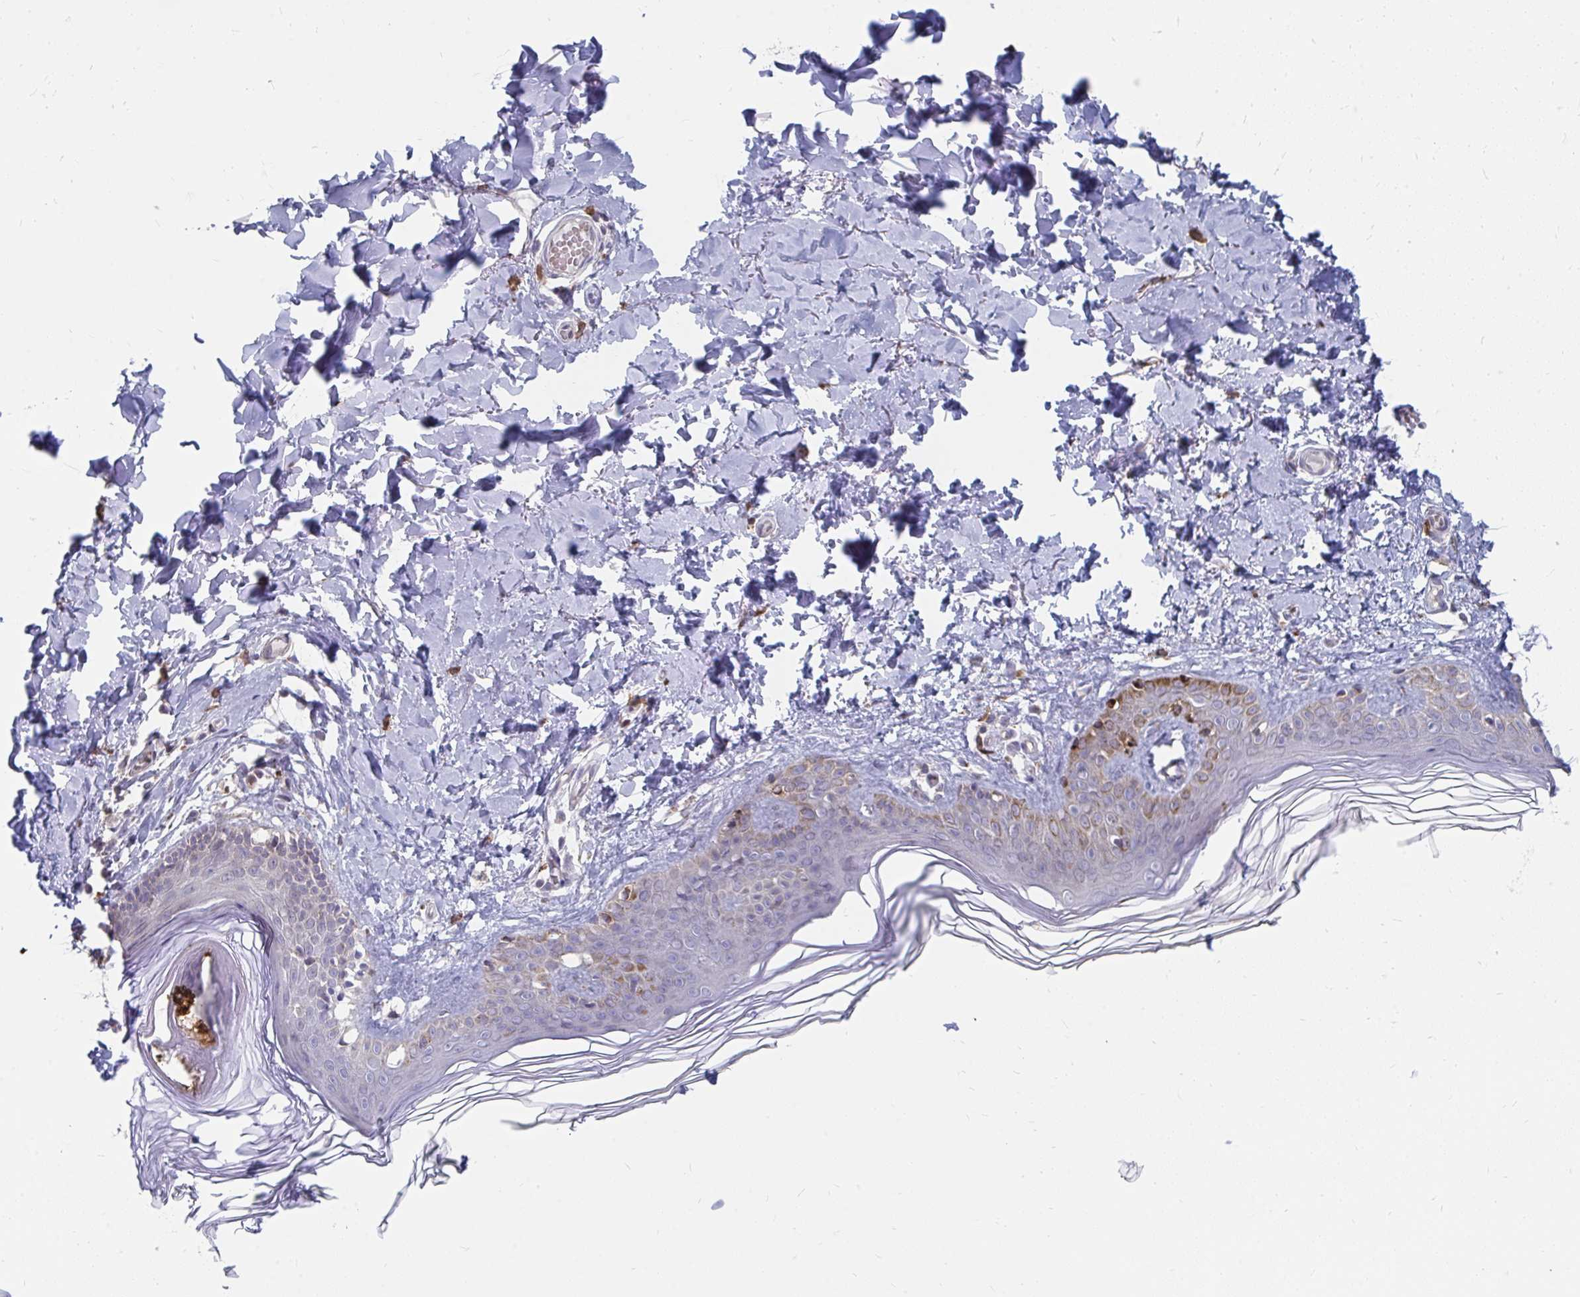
{"staining": {"intensity": "moderate", "quantity": ">75%", "location": "cytoplasmic/membranous"}, "tissue": "skin", "cell_type": "Fibroblasts", "image_type": "normal", "snomed": [{"axis": "morphology", "description": "Normal tissue, NOS"}, {"axis": "topography", "description": "Skin"}, {"axis": "topography", "description": "Peripheral nerve tissue"}], "caption": "DAB immunohistochemical staining of unremarkable human skin displays moderate cytoplasmic/membranous protein expression in about >75% of fibroblasts.", "gene": "PABIR3", "patient": {"sex": "female", "age": 45}}